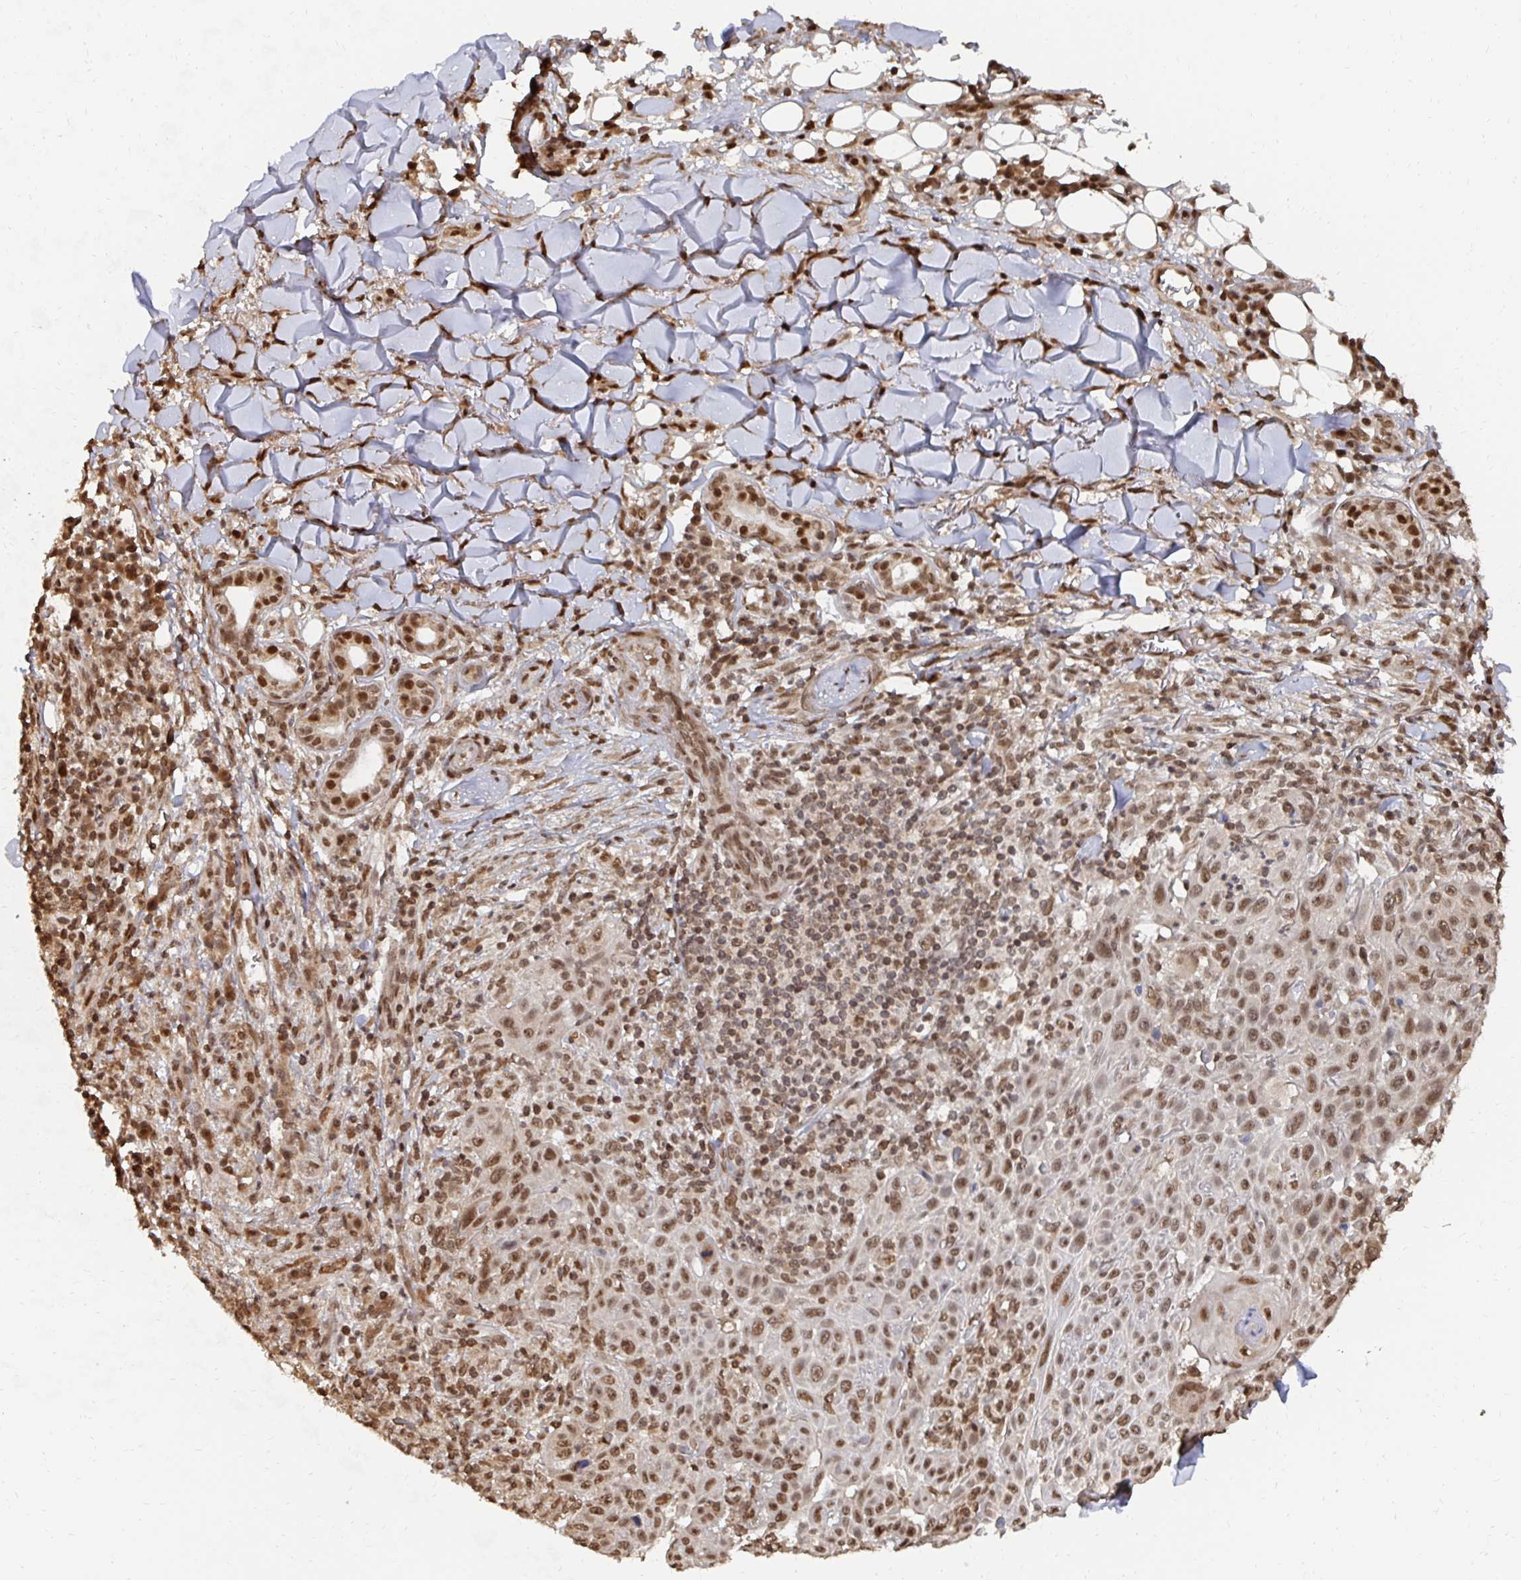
{"staining": {"intensity": "moderate", "quantity": ">75%", "location": "nuclear"}, "tissue": "skin cancer", "cell_type": "Tumor cells", "image_type": "cancer", "snomed": [{"axis": "morphology", "description": "Squamous cell carcinoma, NOS"}, {"axis": "topography", "description": "Skin"}], "caption": "DAB immunohistochemical staining of human skin cancer (squamous cell carcinoma) exhibits moderate nuclear protein positivity in about >75% of tumor cells.", "gene": "GTF3C6", "patient": {"sex": "male", "age": 75}}